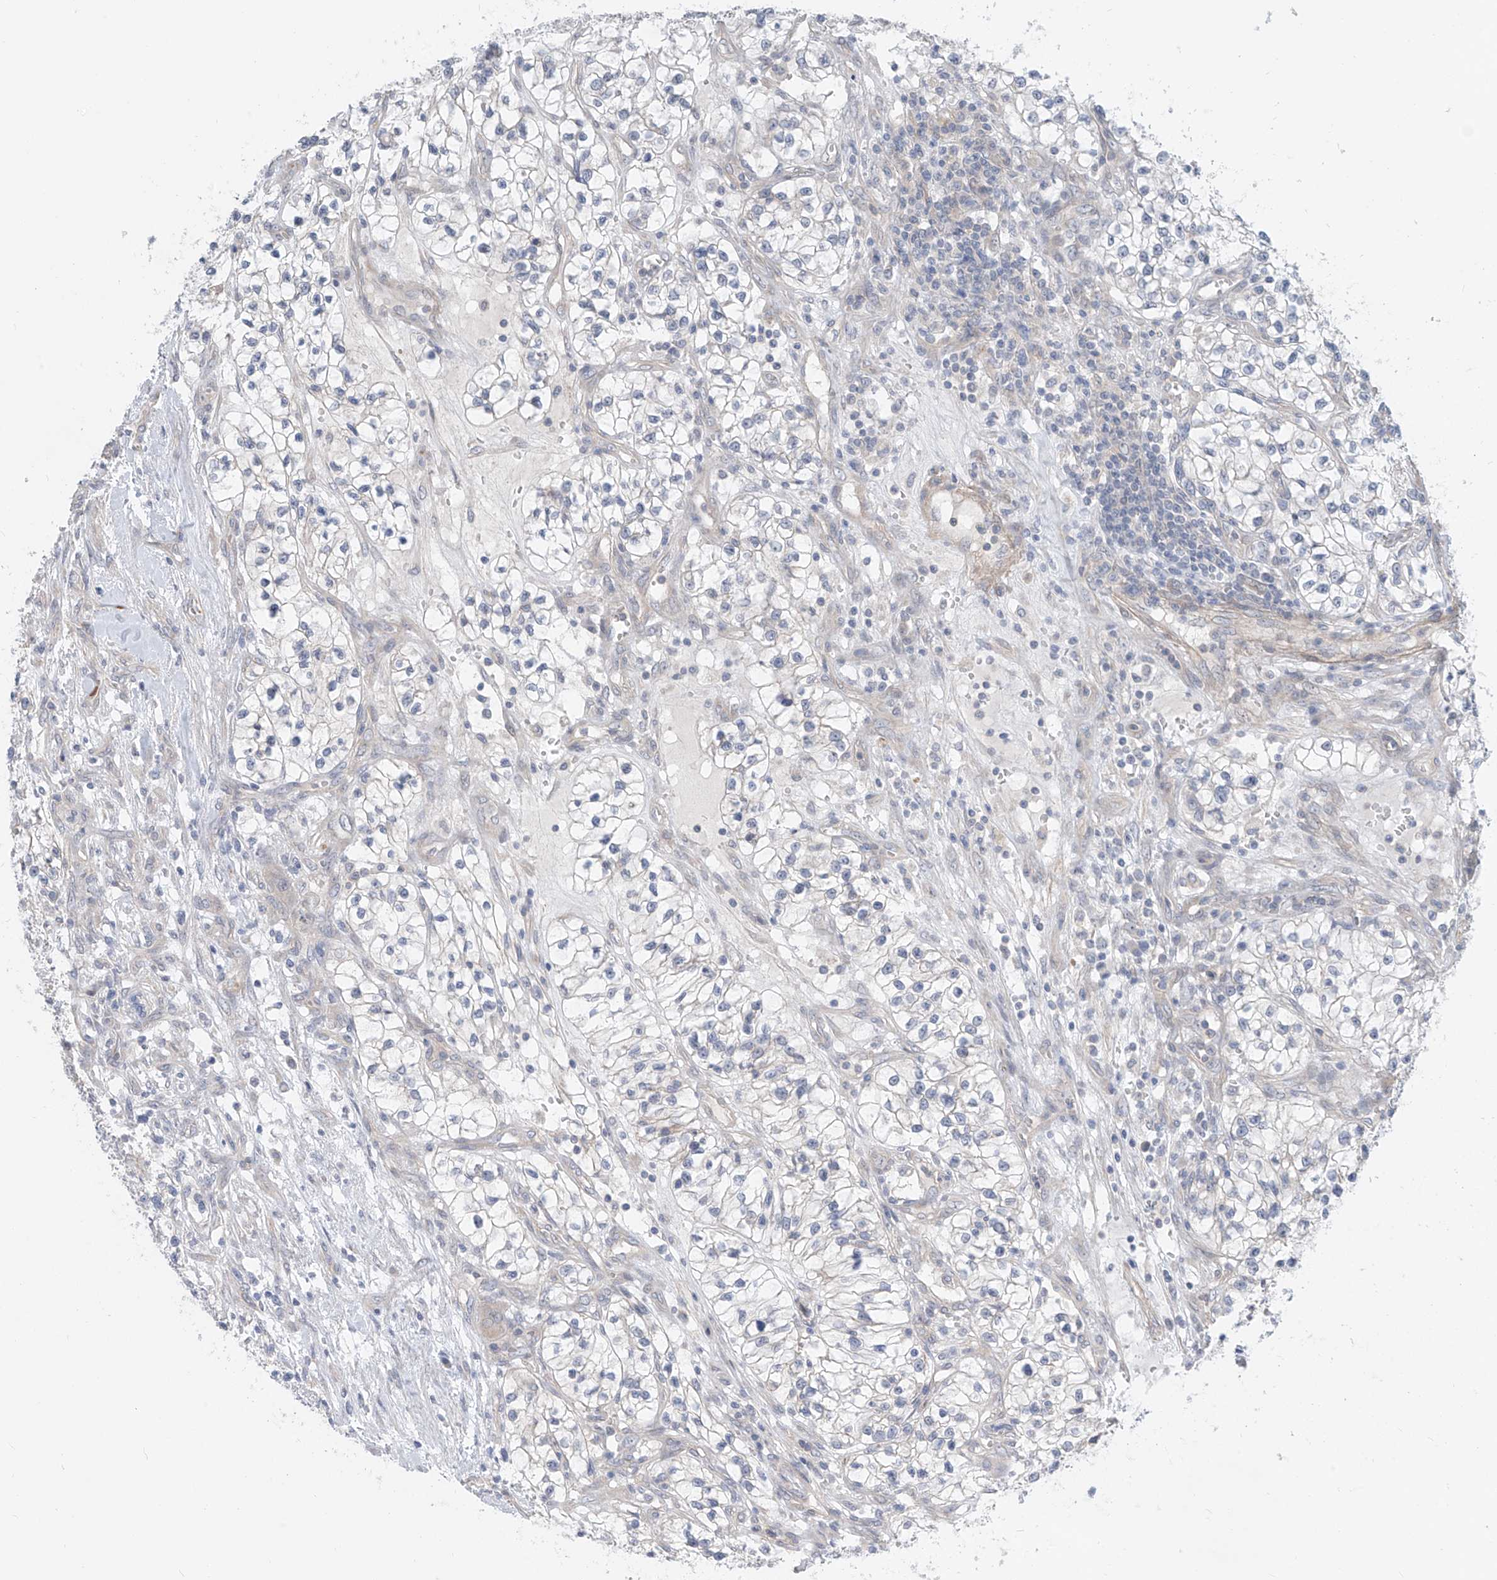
{"staining": {"intensity": "negative", "quantity": "none", "location": "none"}, "tissue": "renal cancer", "cell_type": "Tumor cells", "image_type": "cancer", "snomed": [{"axis": "morphology", "description": "Adenocarcinoma, NOS"}, {"axis": "topography", "description": "Kidney"}], "caption": "Tumor cells are negative for protein expression in human adenocarcinoma (renal).", "gene": "ABLIM2", "patient": {"sex": "female", "age": 57}}